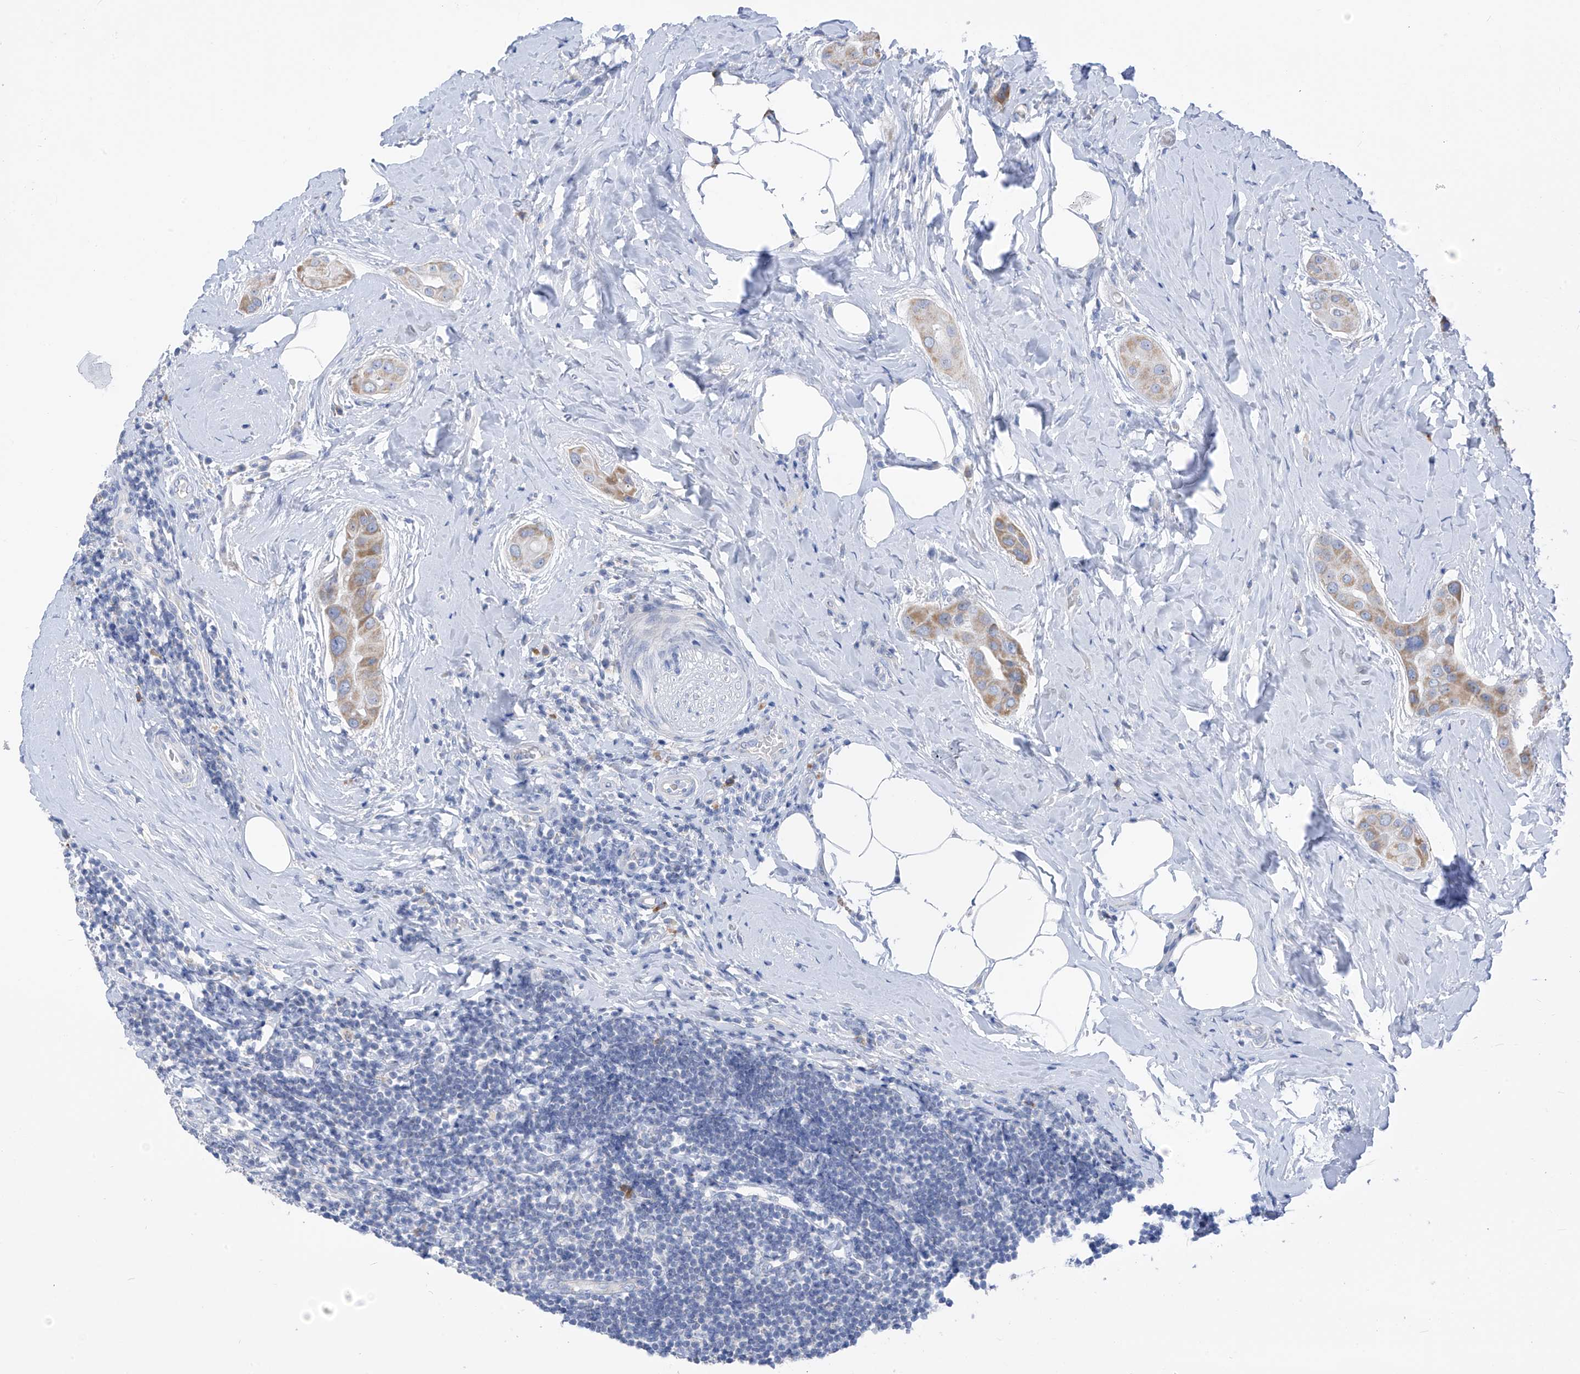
{"staining": {"intensity": "weak", "quantity": ">75%", "location": "cytoplasmic/membranous"}, "tissue": "thyroid cancer", "cell_type": "Tumor cells", "image_type": "cancer", "snomed": [{"axis": "morphology", "description": "Papillary adenocarcinoma, NOS"}, {"axis": "topography", "description": "Thyroid gland"}], "caption": "A histopathology image showing weak cytoplasmic/membranous positivity in approximately >75% of tumor cells in thyroid cancer, as visualized by brown immunohistochemical staining.", "gene": "ZNF404", "patient": {"sex": "male", "age": 33}}